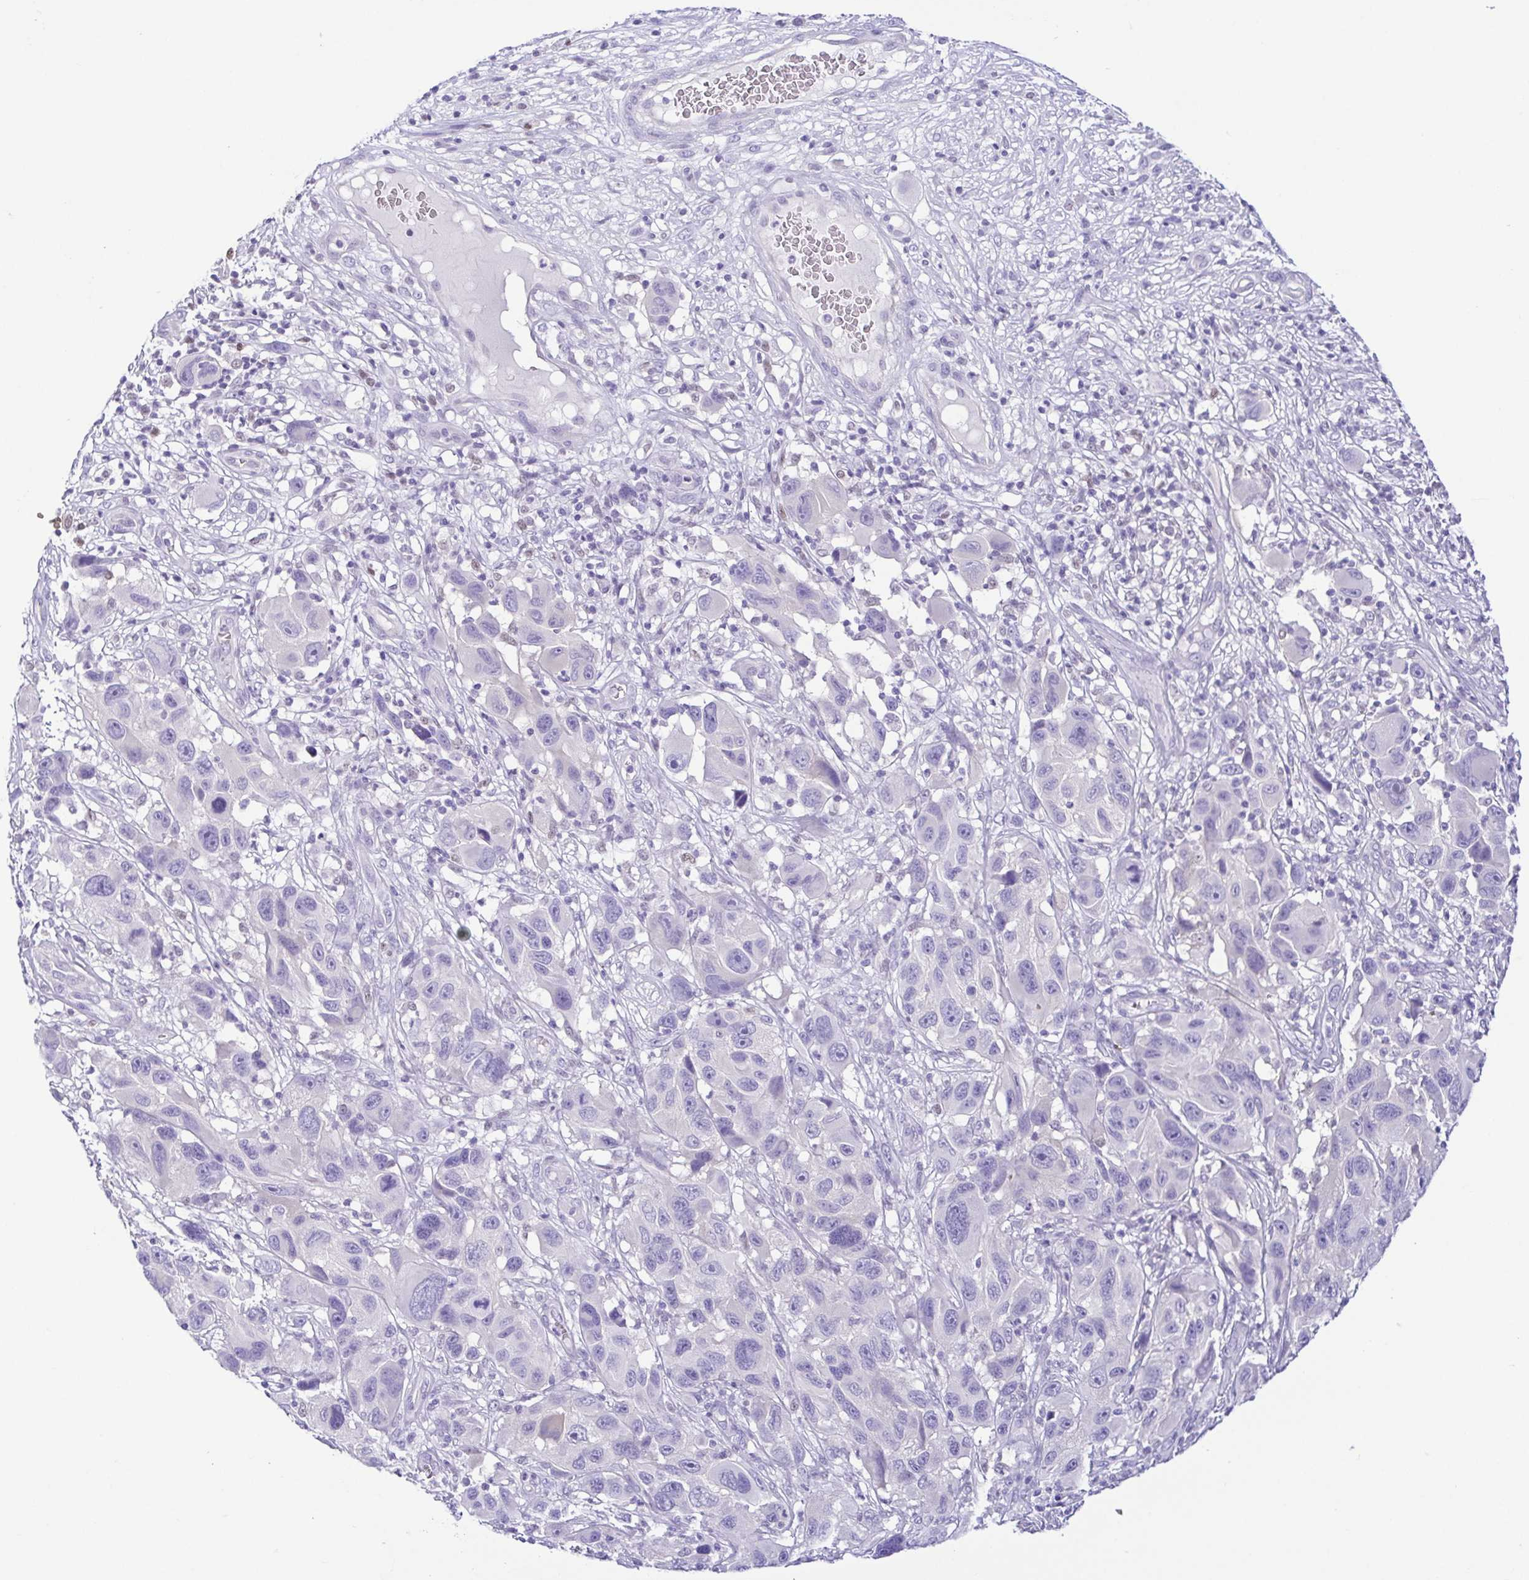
{"staining": {"intensity": "negative", "quantity": "none", "location": "none"}, "tissue": "melanoma", "cell_type": "Tumor cells", "image_type": "cancer", "snomed": [{"axis": "morphology", "description": "Malignant melanoma, NOS"}, {"axis": "topography", "description": "Skin"}], "caption": "Melanoma stained for a protein using immunohistochemistry exhibits no positivity tumor cells.", "gene": "EPB42", "patient": {"sex": "male", "age": 53}}